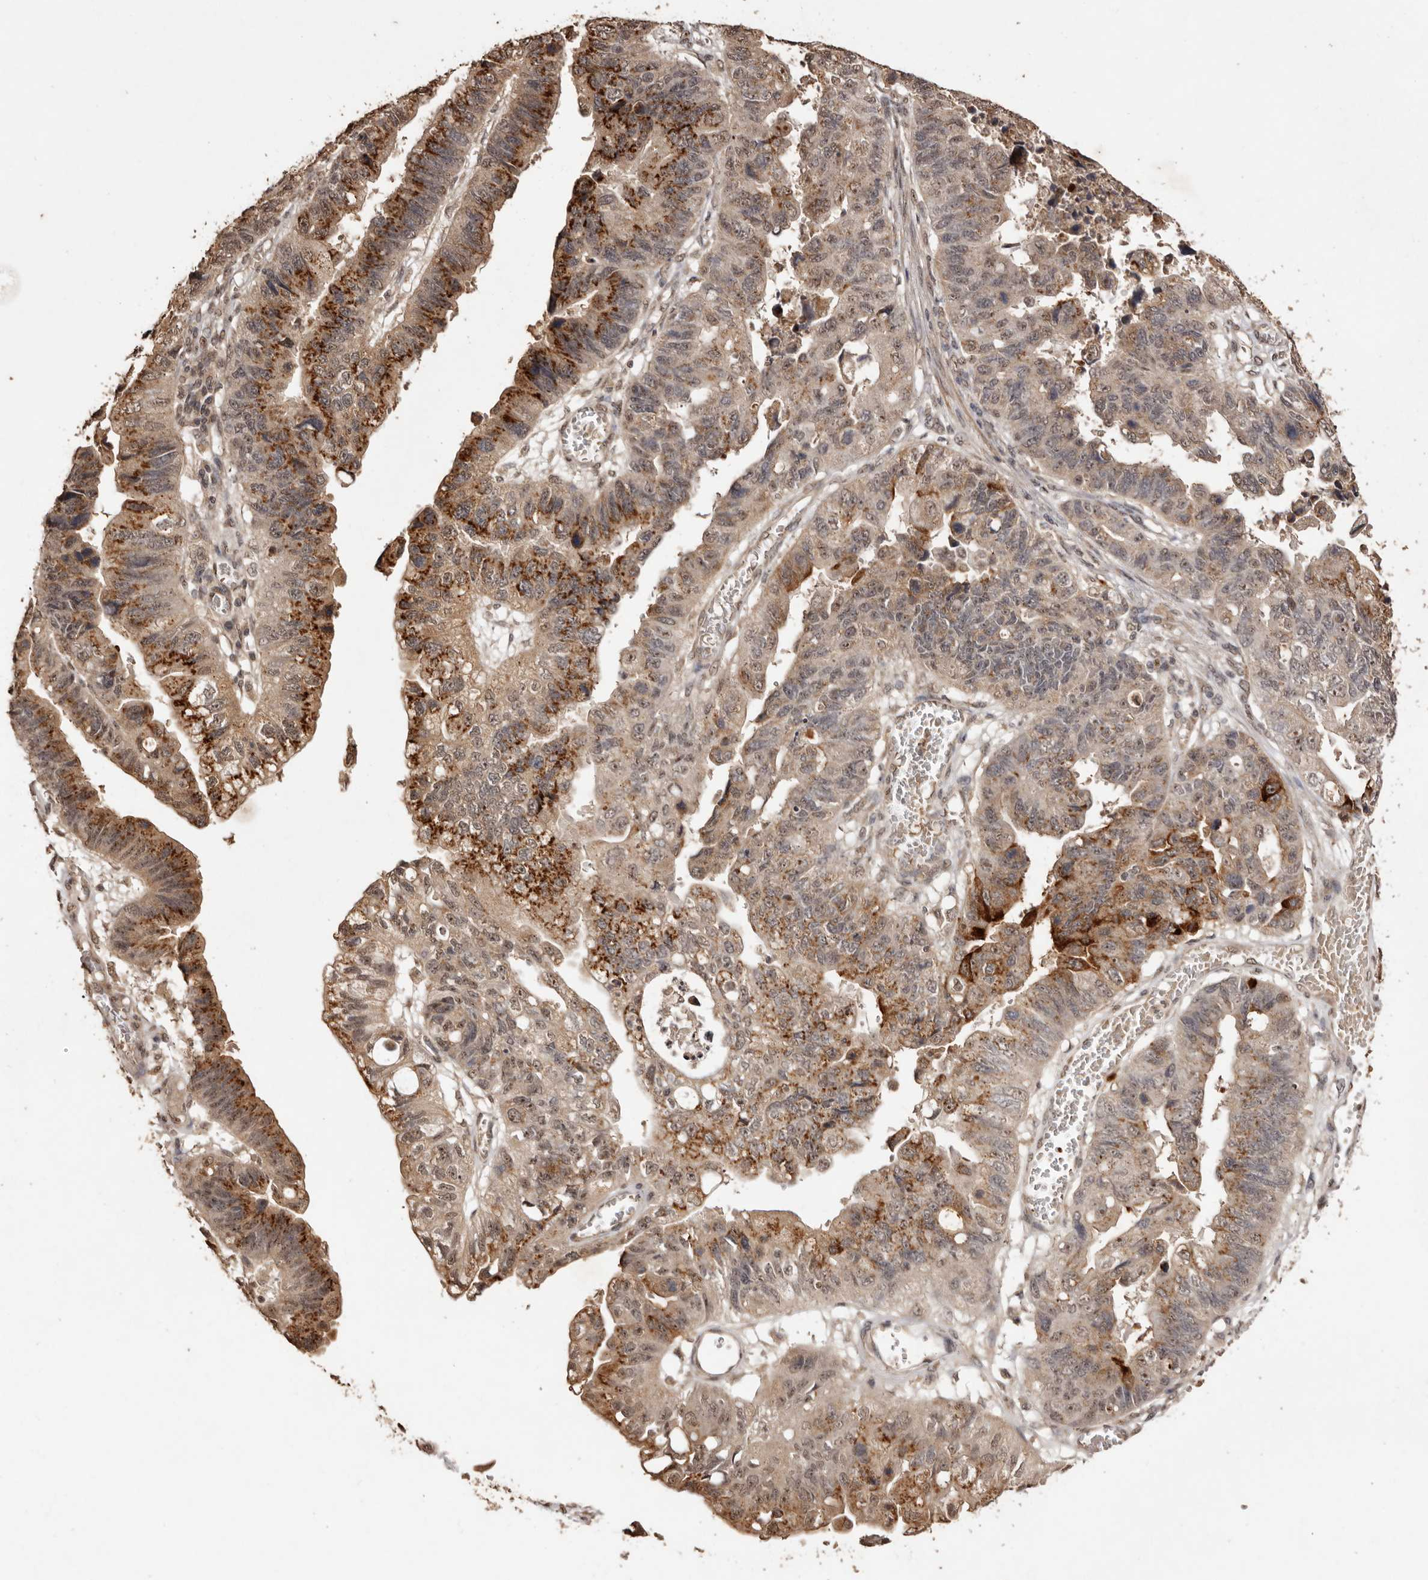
{"staining": {"intensity": "strong", "quantity": "25%-75%", "location": "cytoplasmic/membranous,nuclear"}, "tissue": "stomach cancer", "cell_type": "Tumor cells", "image_type": "cancer", "snomed": [{"axis": "morphology", "description": "Adenocarcinoma, NOS"}, {"axis": "topography", "description": "Stomach"}], "caption": "Strong cytoplasmic/membranous and nuclear staining is identified in about 25%-75% of tumor cells in adenocarcinoma (stomach).", "gene": "NOTCH1", "patient": {"sex": "male", "age": 59}}